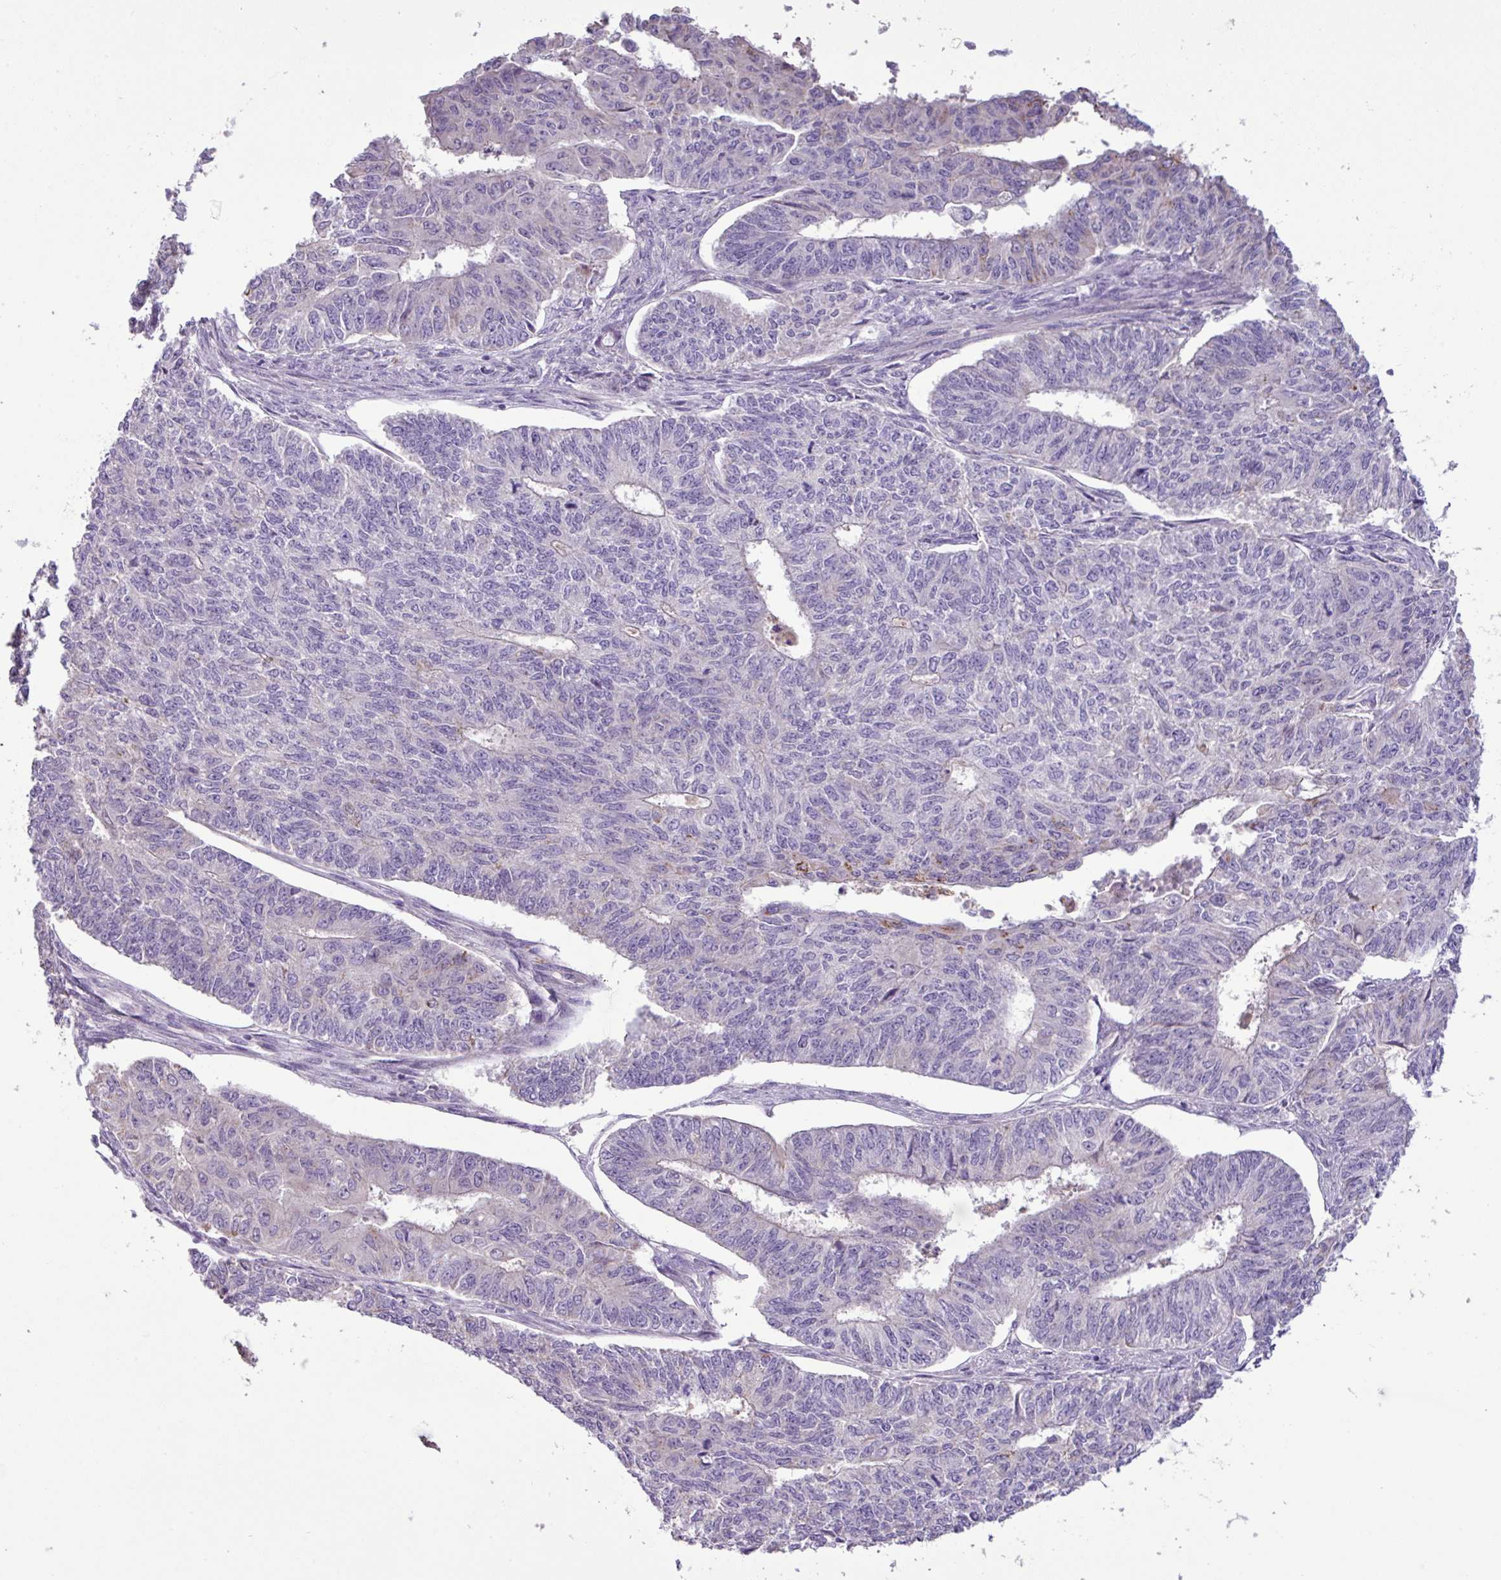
{"staining": {"intensity": "negative", "quantity": "none", "location": "none"}, "tissue": "endometrial cancer", "cell_type": "Tumor cells", "image_type": "cancer", "snomed": [{"axis": "morphology", "description": "Adenocarcinoma, NOS"}, {"axis": "topography", "description": "Endometrium"}], "caption": "There is no significant positivity in tumor cells of endometrial cancer (adenocarcinoma).", "gene": "PNLDC1", "patient": {"sex": "female", "age": 32}}